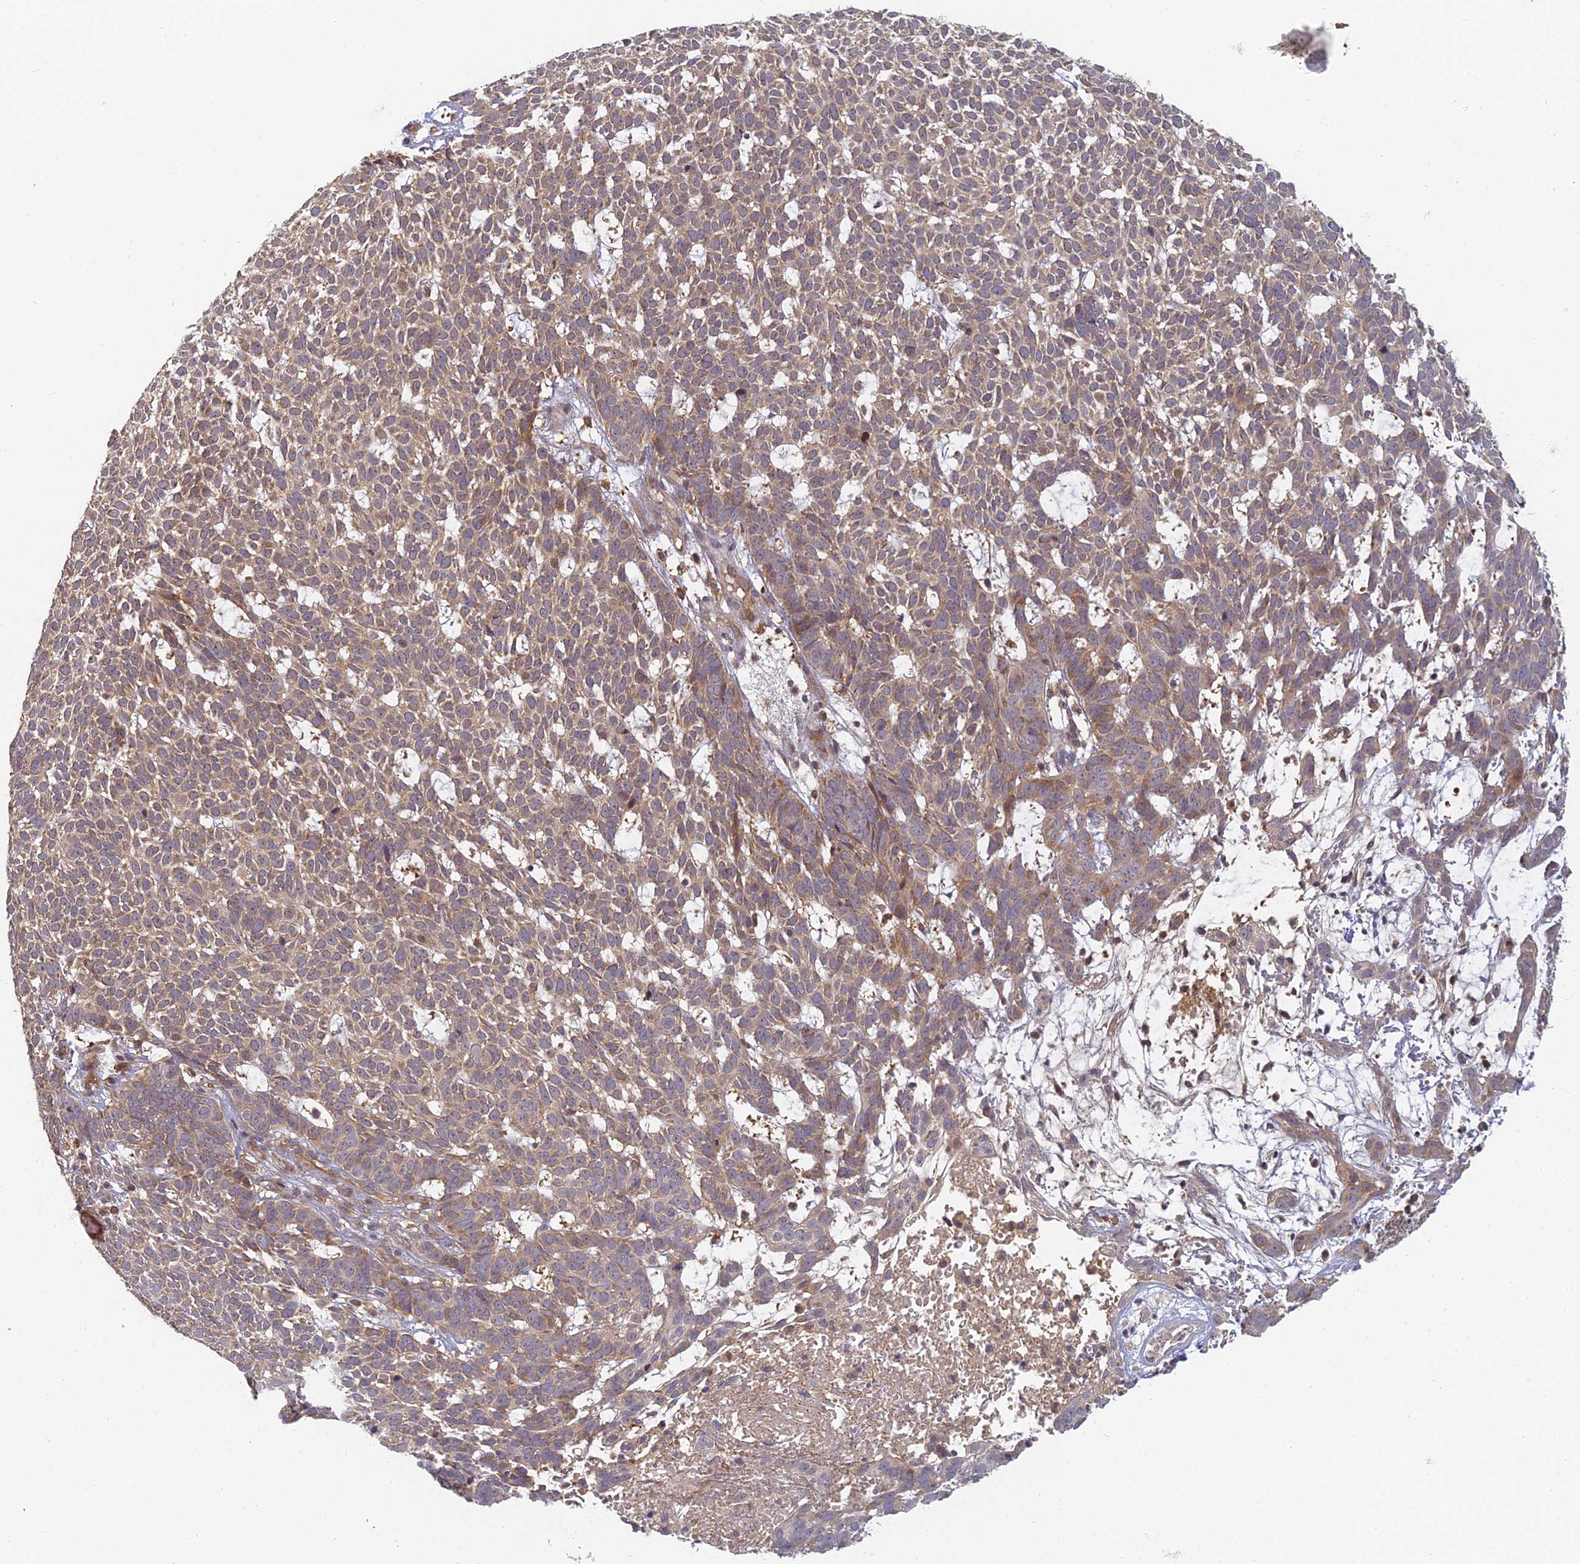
{"staining": {"intensity": "weak", "quantity": ">75%", "location": "cytoplasmic/membranous"}, "tissue": "skin cancer", "cell_type": "Tumor cells", "image_type": "cancer", "snomed": [{"axis": "morphology", "description": "Basal cell carcinoma"}, {"axis": "topography", "description": "Skin"}], "caption": "Skin basal cell carcinoma tissue displays weak cytoplasmic/membranous positivity in about >75% of tumor cells The staining was performed using DAB to visualize the protein expression in brown, while the nuclei were stained in blue with hematoxylin (Magnification: 20x).", "gene": "INO80D", "patient": {"sex": "female", "age": 78}}